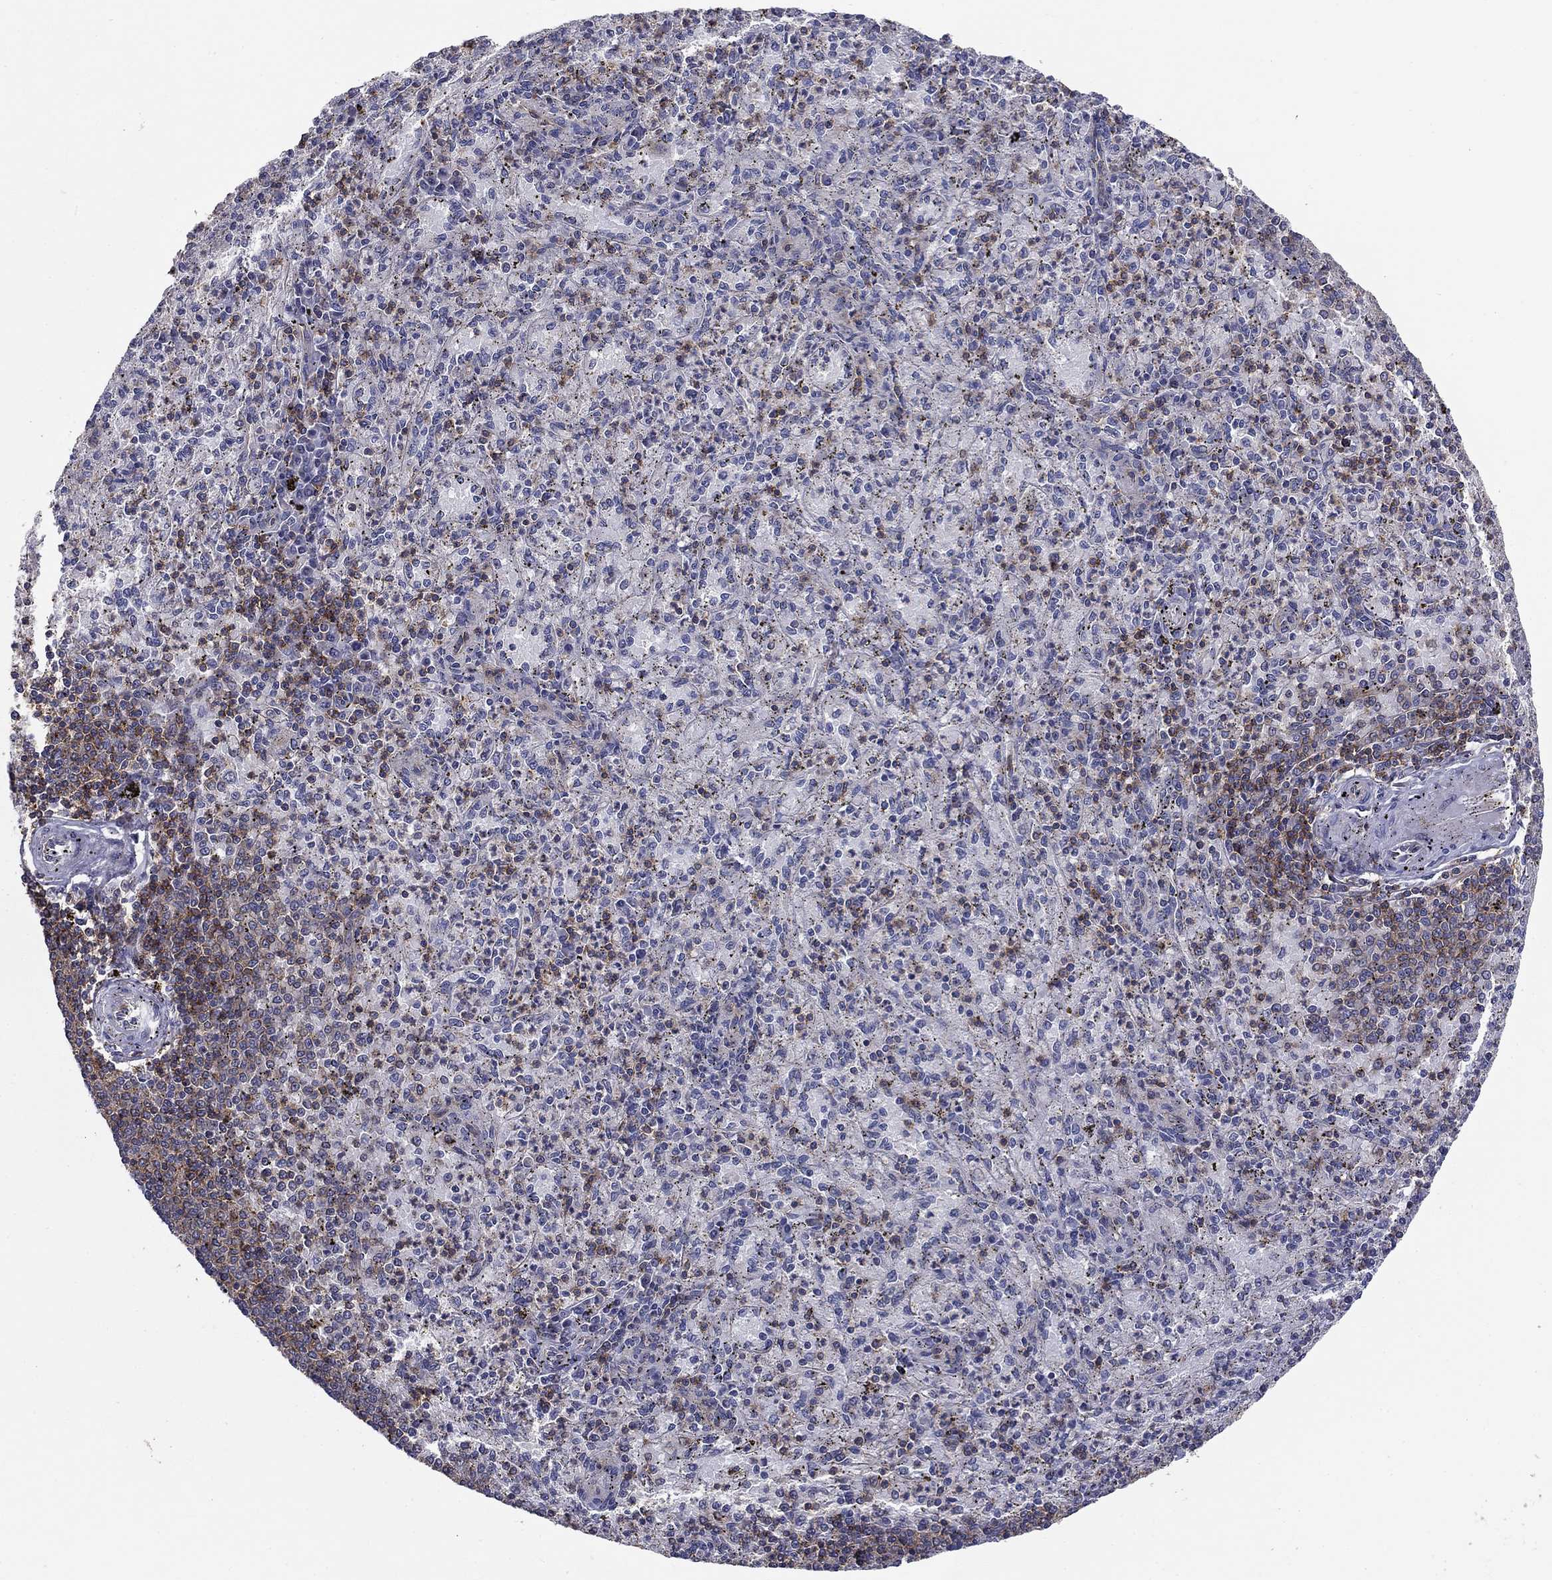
{"staining": {"intensity": "moderate", "quantity": "<25%", "location": "cytoplasmic/membranous"}, "tissue": "spleen", "cell_type": "Cells in red pulp", "image_type": "normal", "snomed": [{"axis": "morphology", "description": "Normal tissue, NOS"}, {"axis": "topography", "description": "Spleen"}], "caption": "Protein staining of unremarkable spleen reveals moderate cytoplasmic/membranous expression in approximately <25% of cells in red pulp. (Brightfield microscopy of DAB IHC at high magnification).", "gene": "SIT1", "patient": {"sex": "male", "age": 60}}